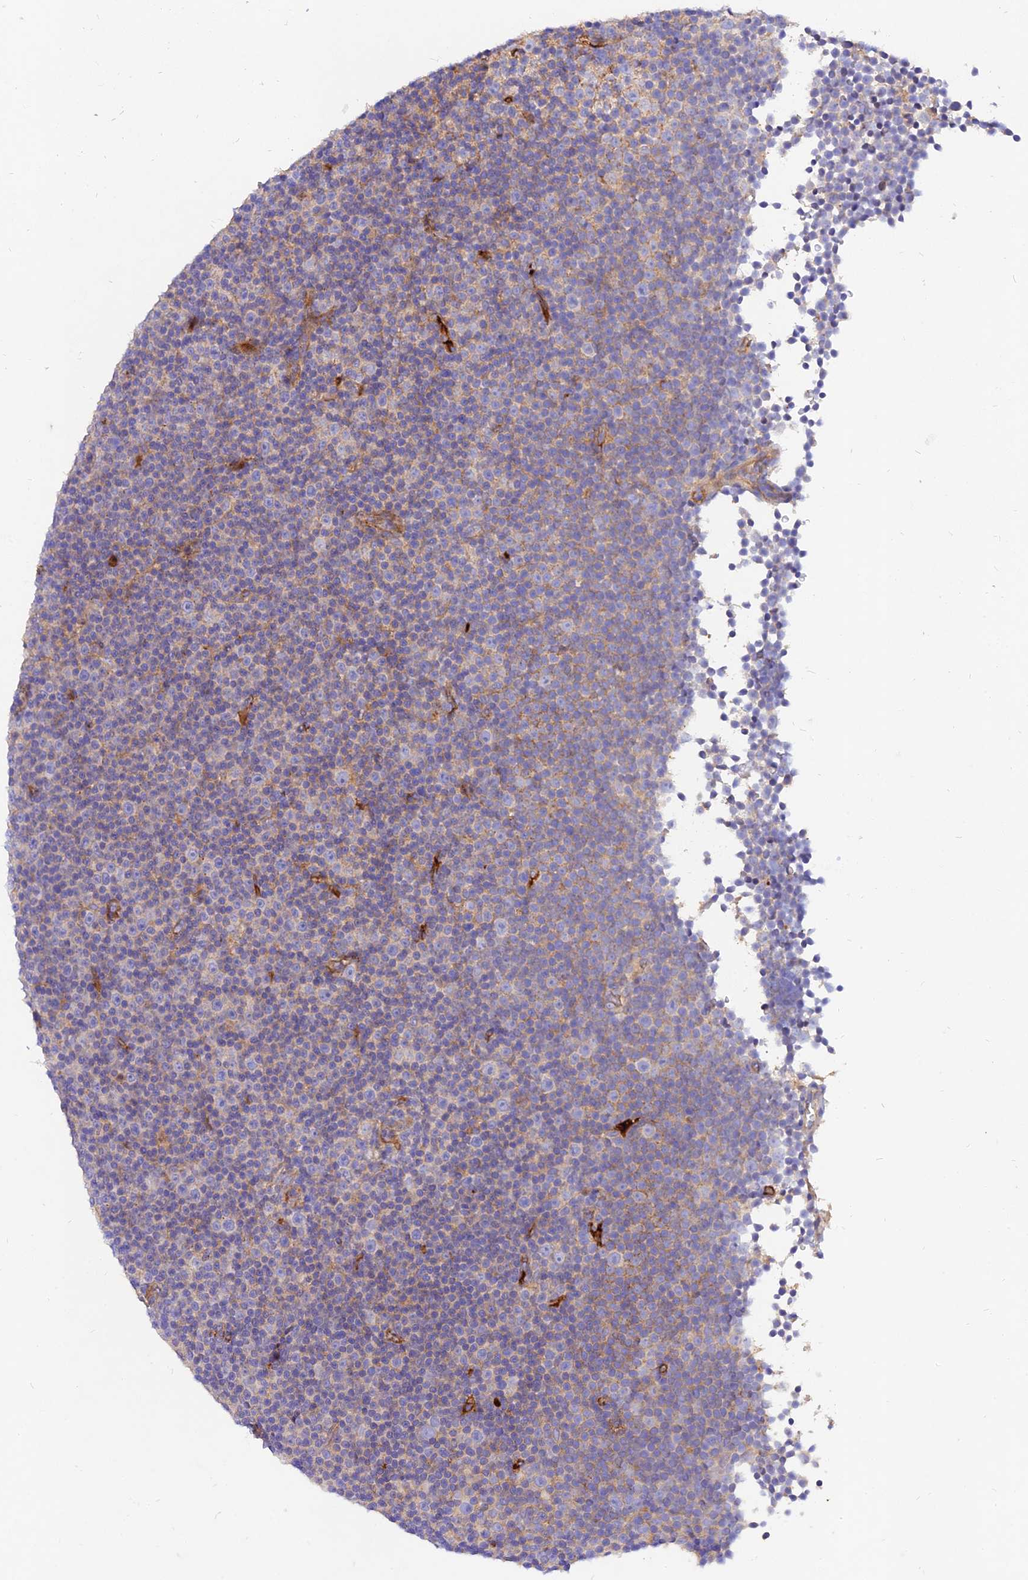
{"staining": {"intensity": "negative", "quantity": "none", "location": "none"}, "tissue": "lymphoma", "cell_type": "Tumor cells", "image_type": "cancer", "snomed": [{"axis": "morphology", "description": "Malignant lymphoma, non-Hodgkin's type, Low grade"}, {"axis": "topography", "description": "Lymph node"}], "caption": "Tumor cells show no significant protein positivity in lymphoma.", "gene": "MROH1", "patient": {"sex": "female", "age": 67}}